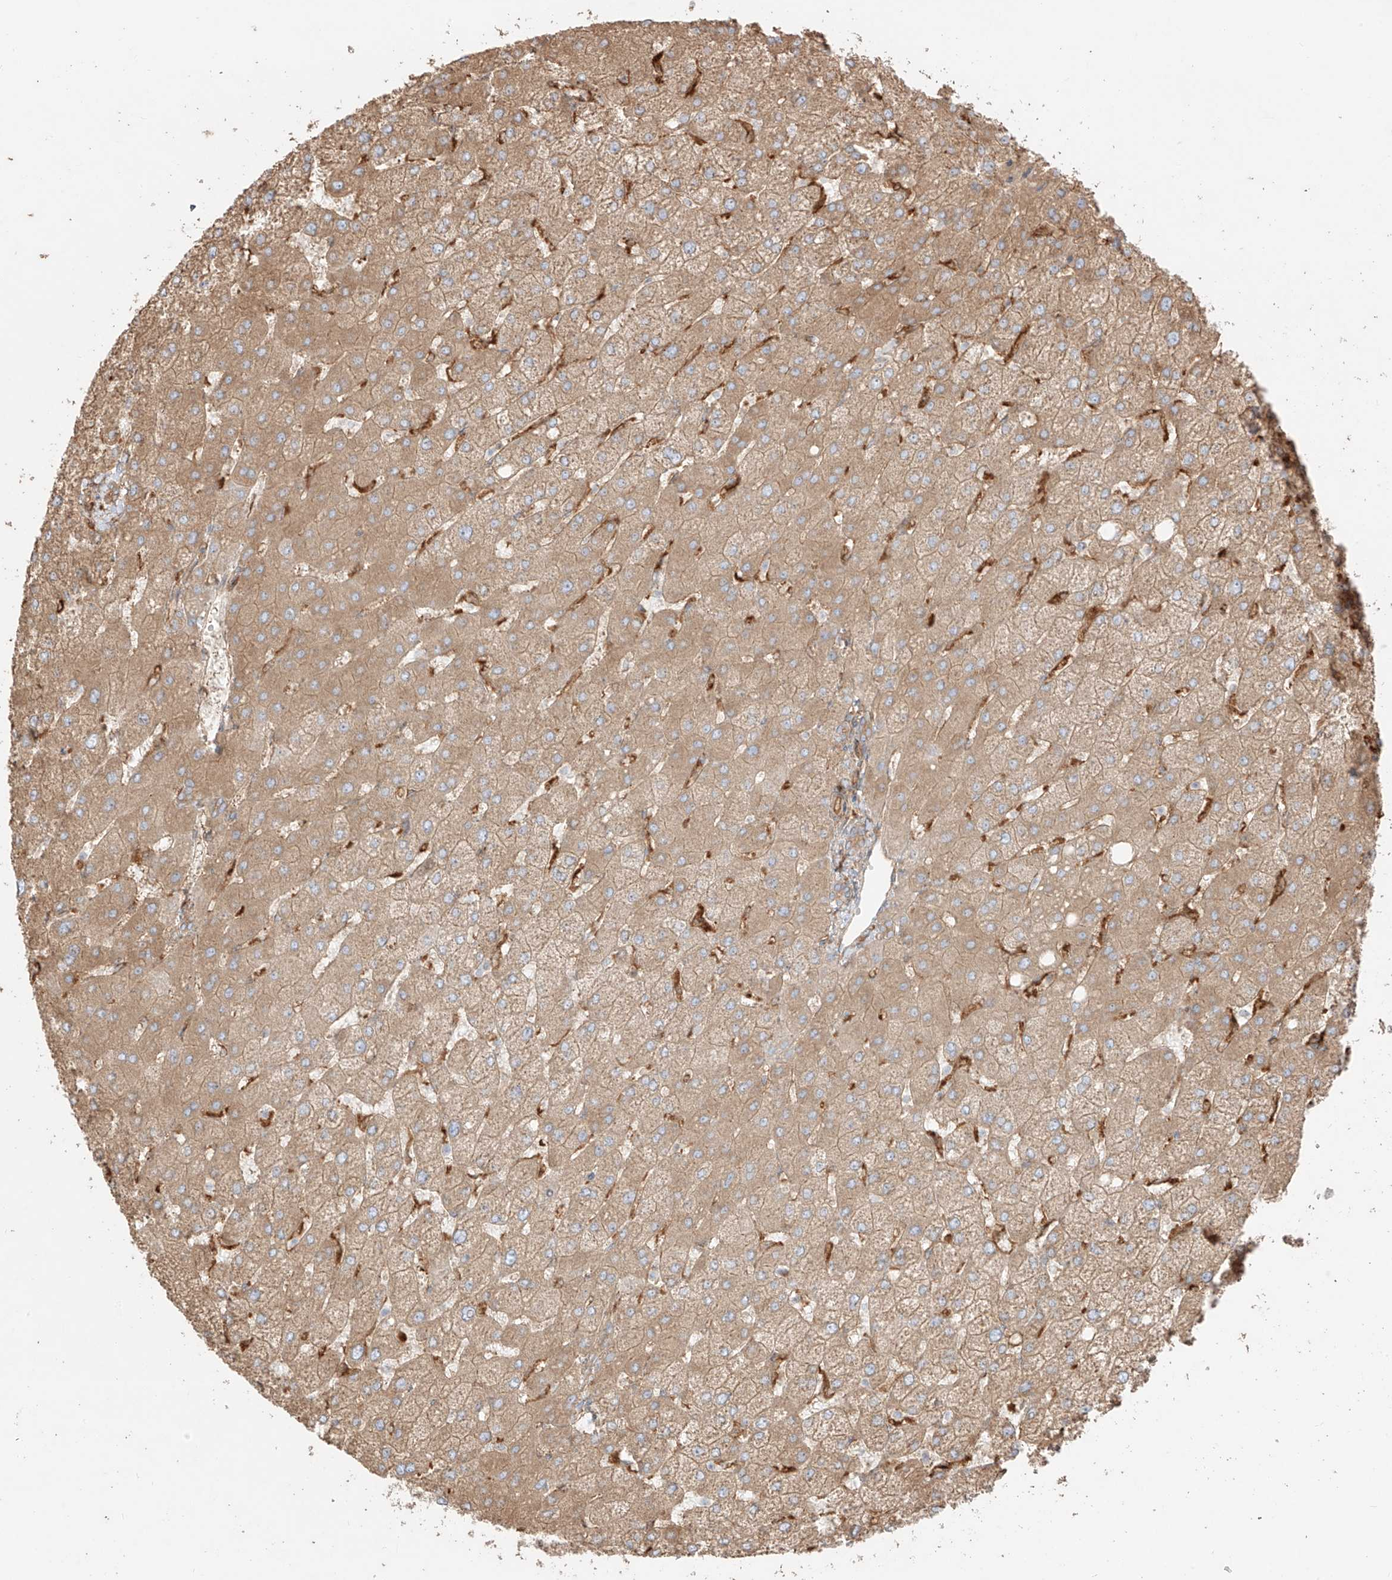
{"staining": {"intensity": "weak", "quantity": "25%-75%", "location": "cytoplasmic/membranous"}, "tissue": "liver", "cell_type": "Cholangiocytes", "image_type": "normal", "snomed": [{"axis": "morphology", "description": "Normal tissue, NOS"}, {"axis": "topography", "description": "Liver"}], "caption": "IHC of benign liver demonstrates low levels of weak cytoplasmic/membranous staining in about 25%-75% of cholangiocytes.", "gene": "SNX9", "patient": {"sex": "female", "age": 54}}